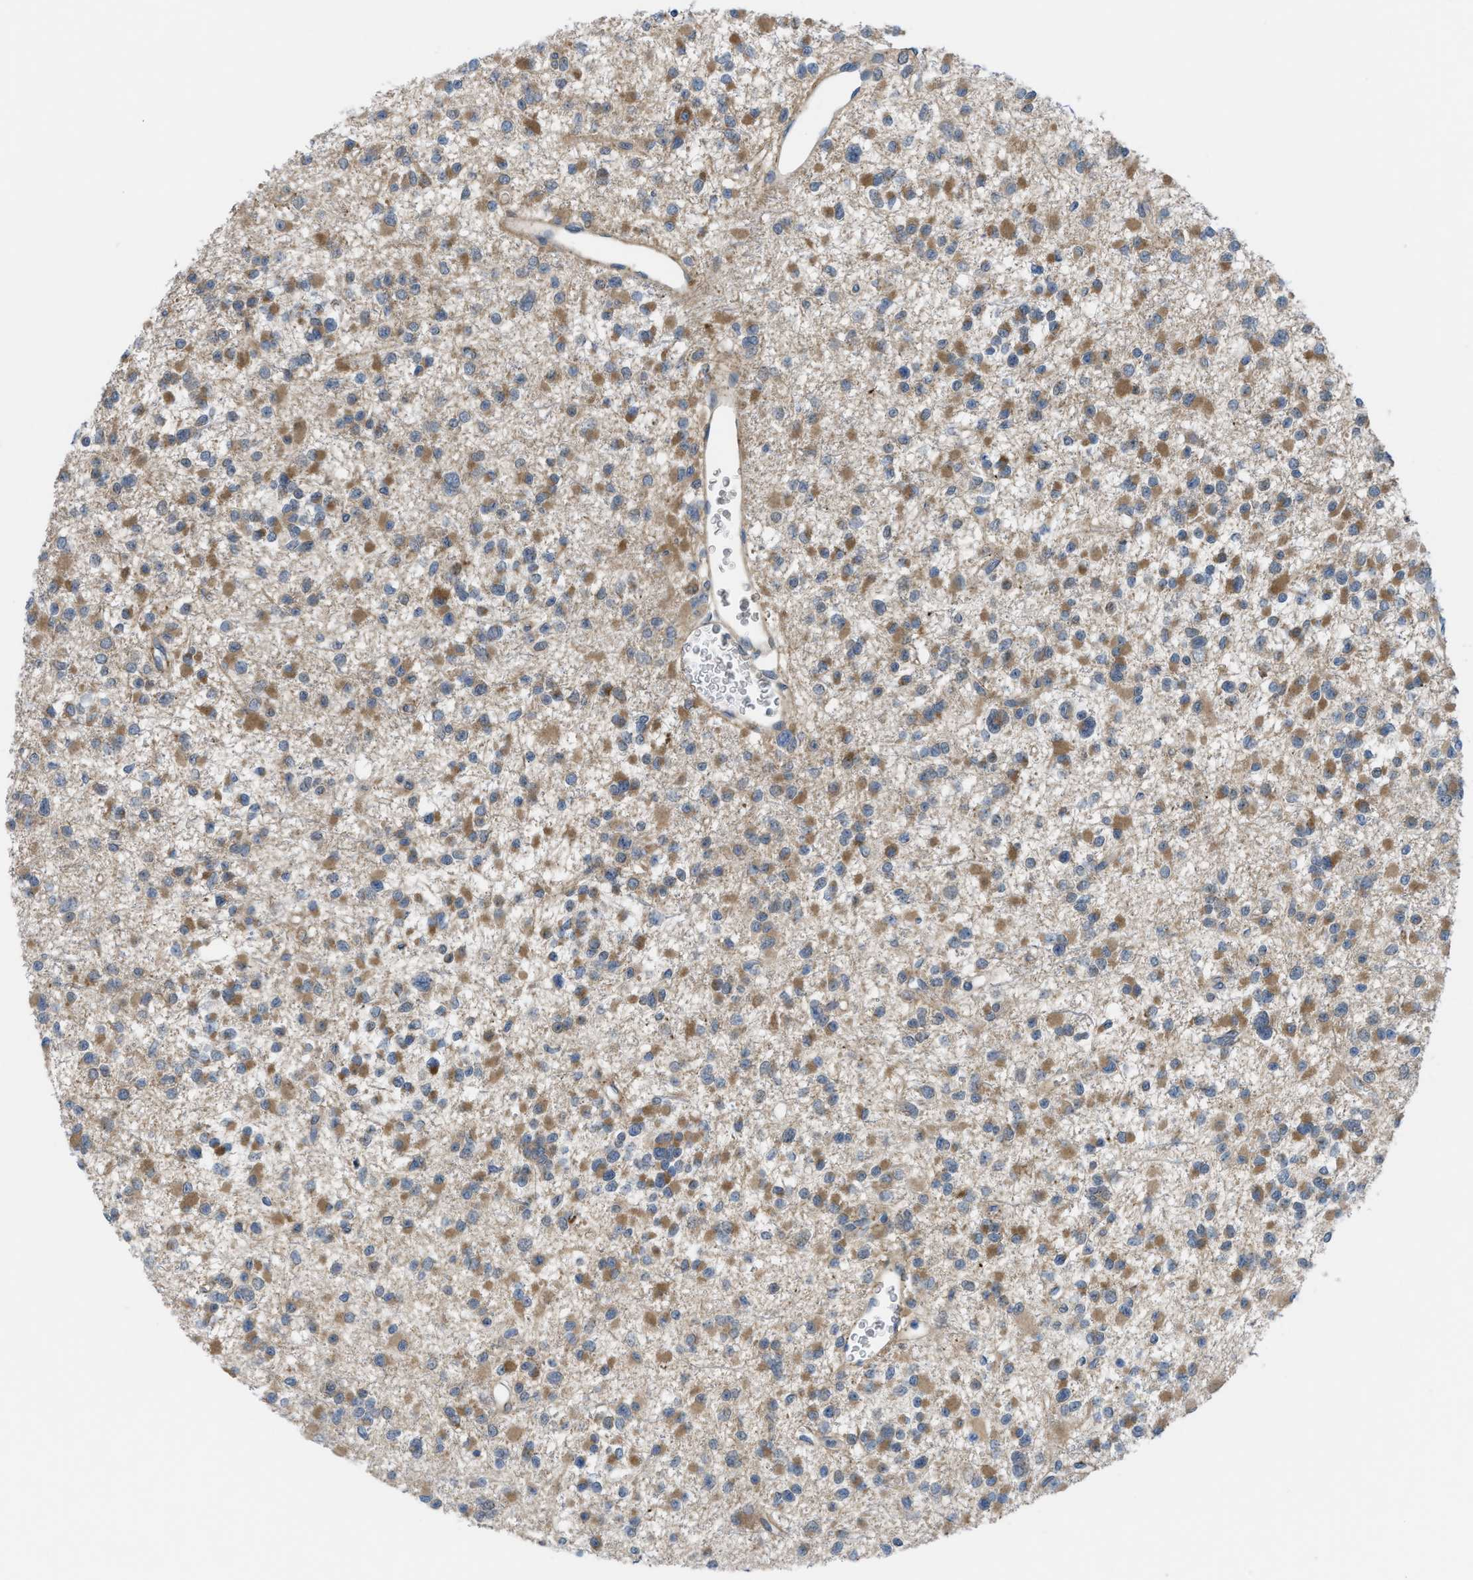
{"staining": {"intensity": "moderate", "quantity": ">75%", "location": "cytoplasmic/membranous"}, "tissue": "glioma", "cell_type": "Tumor cells", "image_type": "cancer", "snomed": [{"axis": "morphology", "description": "Glioma, malignant, Low grade"}, {"axis": "topography", "description": "Brain"}], "caption": "Malignant glioma (low-grade) tissue demonstrates moderate cytoplasmic/membranous expression in about >75% of tumor cells, visualized by immunohistochemistry. Using DAB (3,3'-diaminobenzidine) (brown) and hematoxylin (blue) stains, captured at high magnification using brightfield microscopy.", "gene": "BAZ2B", "patient": {"sex": "female", "age": 22}}